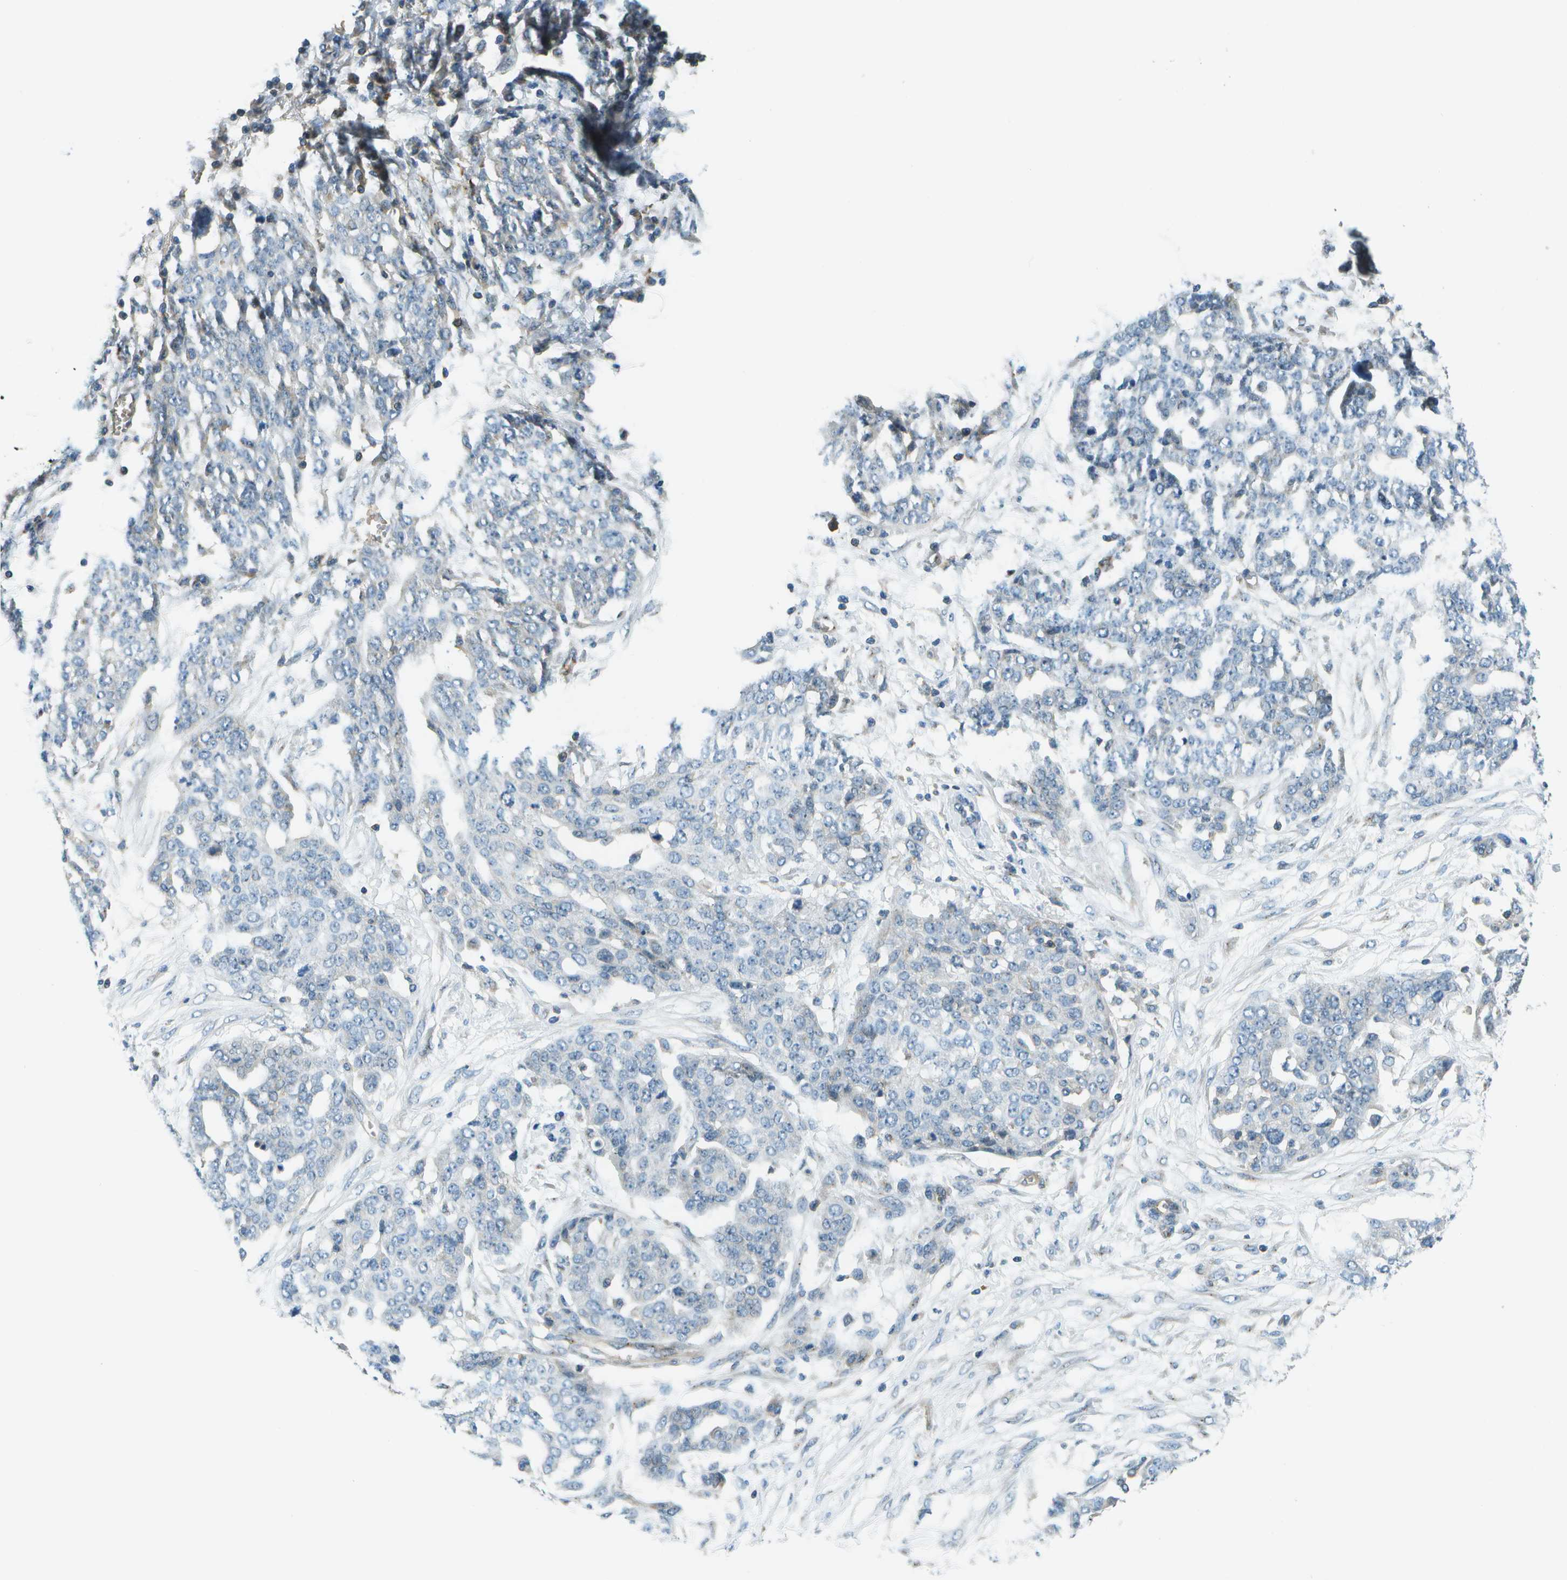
{"staining": {"intensity": "negative", "quantity": "none", "location": "none"}, "tissue": "ovarian cancer", "cell_type": "Tumor cells", "image_type": "cancer", "snomed": [{"axis": "morphology", "description": "Cystadenocarcinoma, serous, NOS"}, {"axis": "topography", "description": "Soft tissue"}, {"axis": "topography", "description": "Ovary"}], "caption": "Ovarian cancer stained for a protein using immunohistochemistry (IHC) exhibits no staining tumor cells.", "gene": "CTIF", "patient": {"sex": "female", "age": 57}}